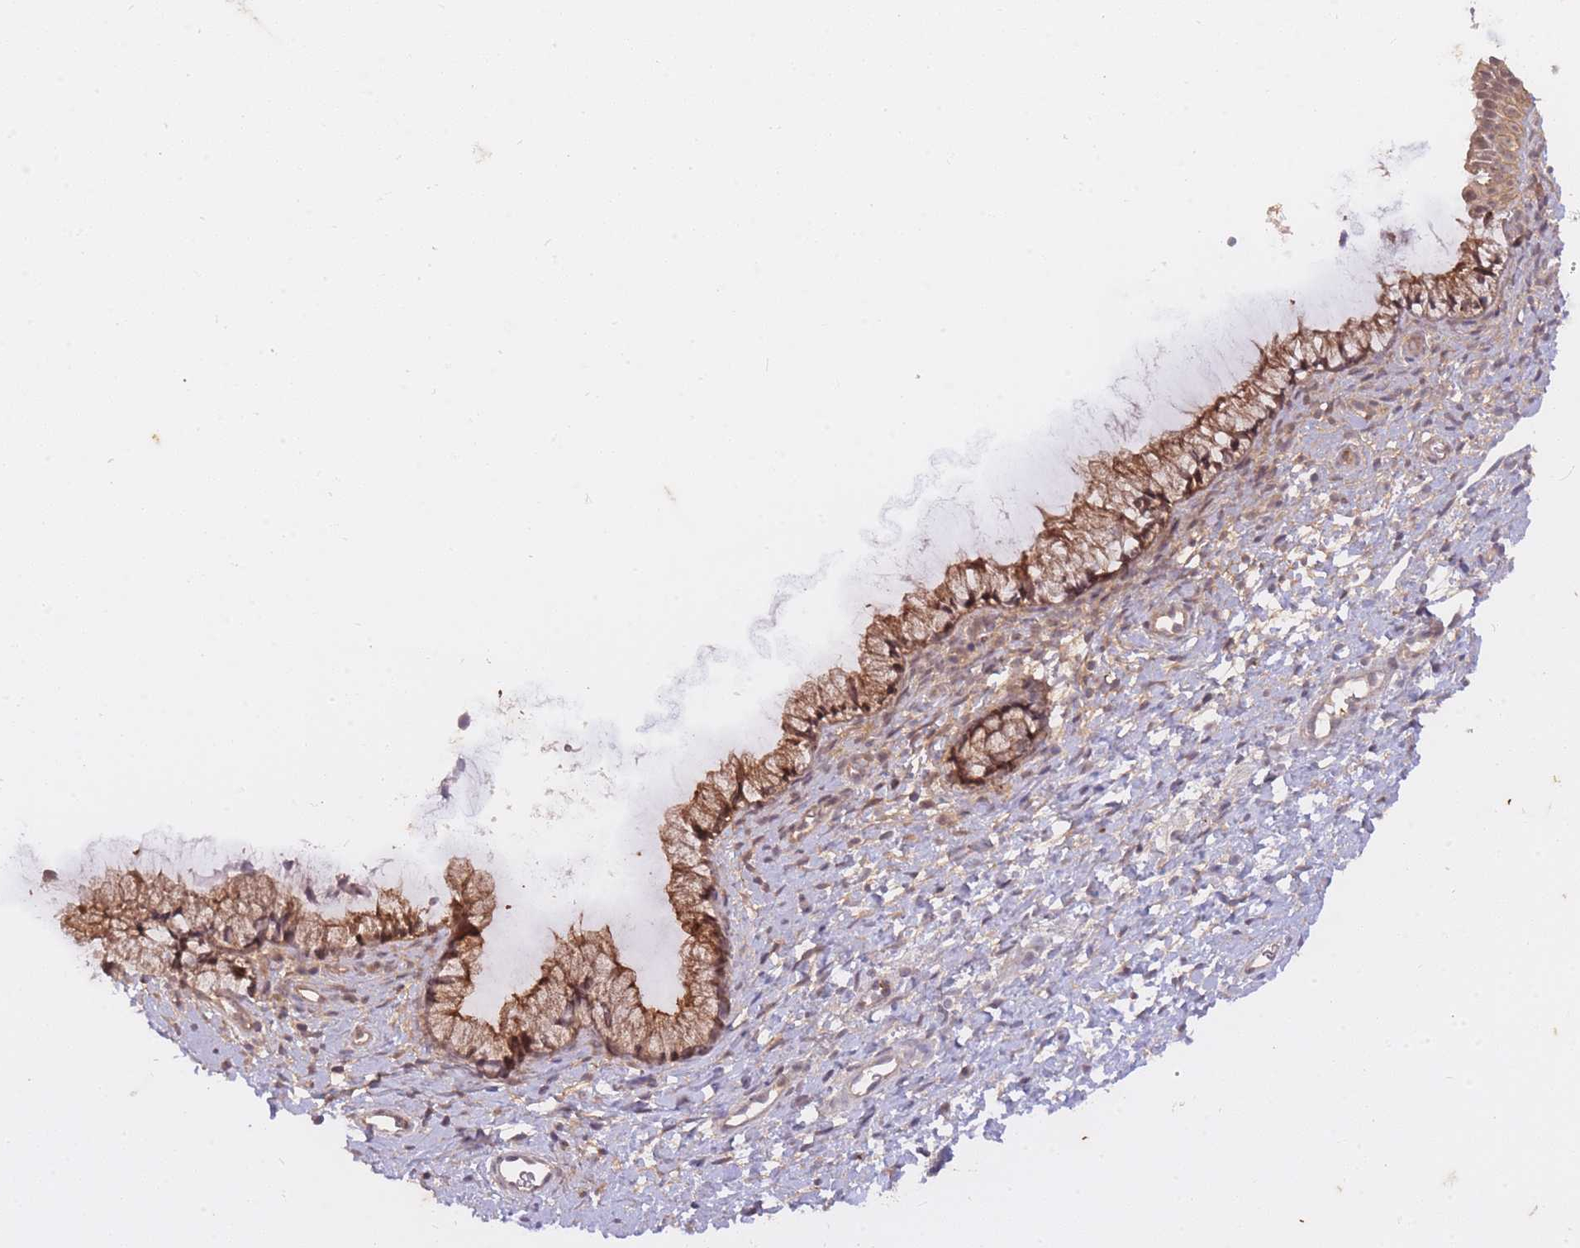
{"staining": {"intensity": "moderate", "quantity": ">75%", "location": "cytoplasmic/membranous"}, "tissue": "cervix", "cell_type": "Glandular cells", "image_type": "normal", "snomed": [{"axis": "morphology", "description": "Normal tissue, NOS"}, {"axis": "topography", "description": "Cervix"}], "caption": "A medium amount of moderate cytoplasmic/membranous staining is seen in about >75% of glandular cells in benign cervix.", "gene": "ST8SIA4", "patient": {"sex": "female", "age": 36}}